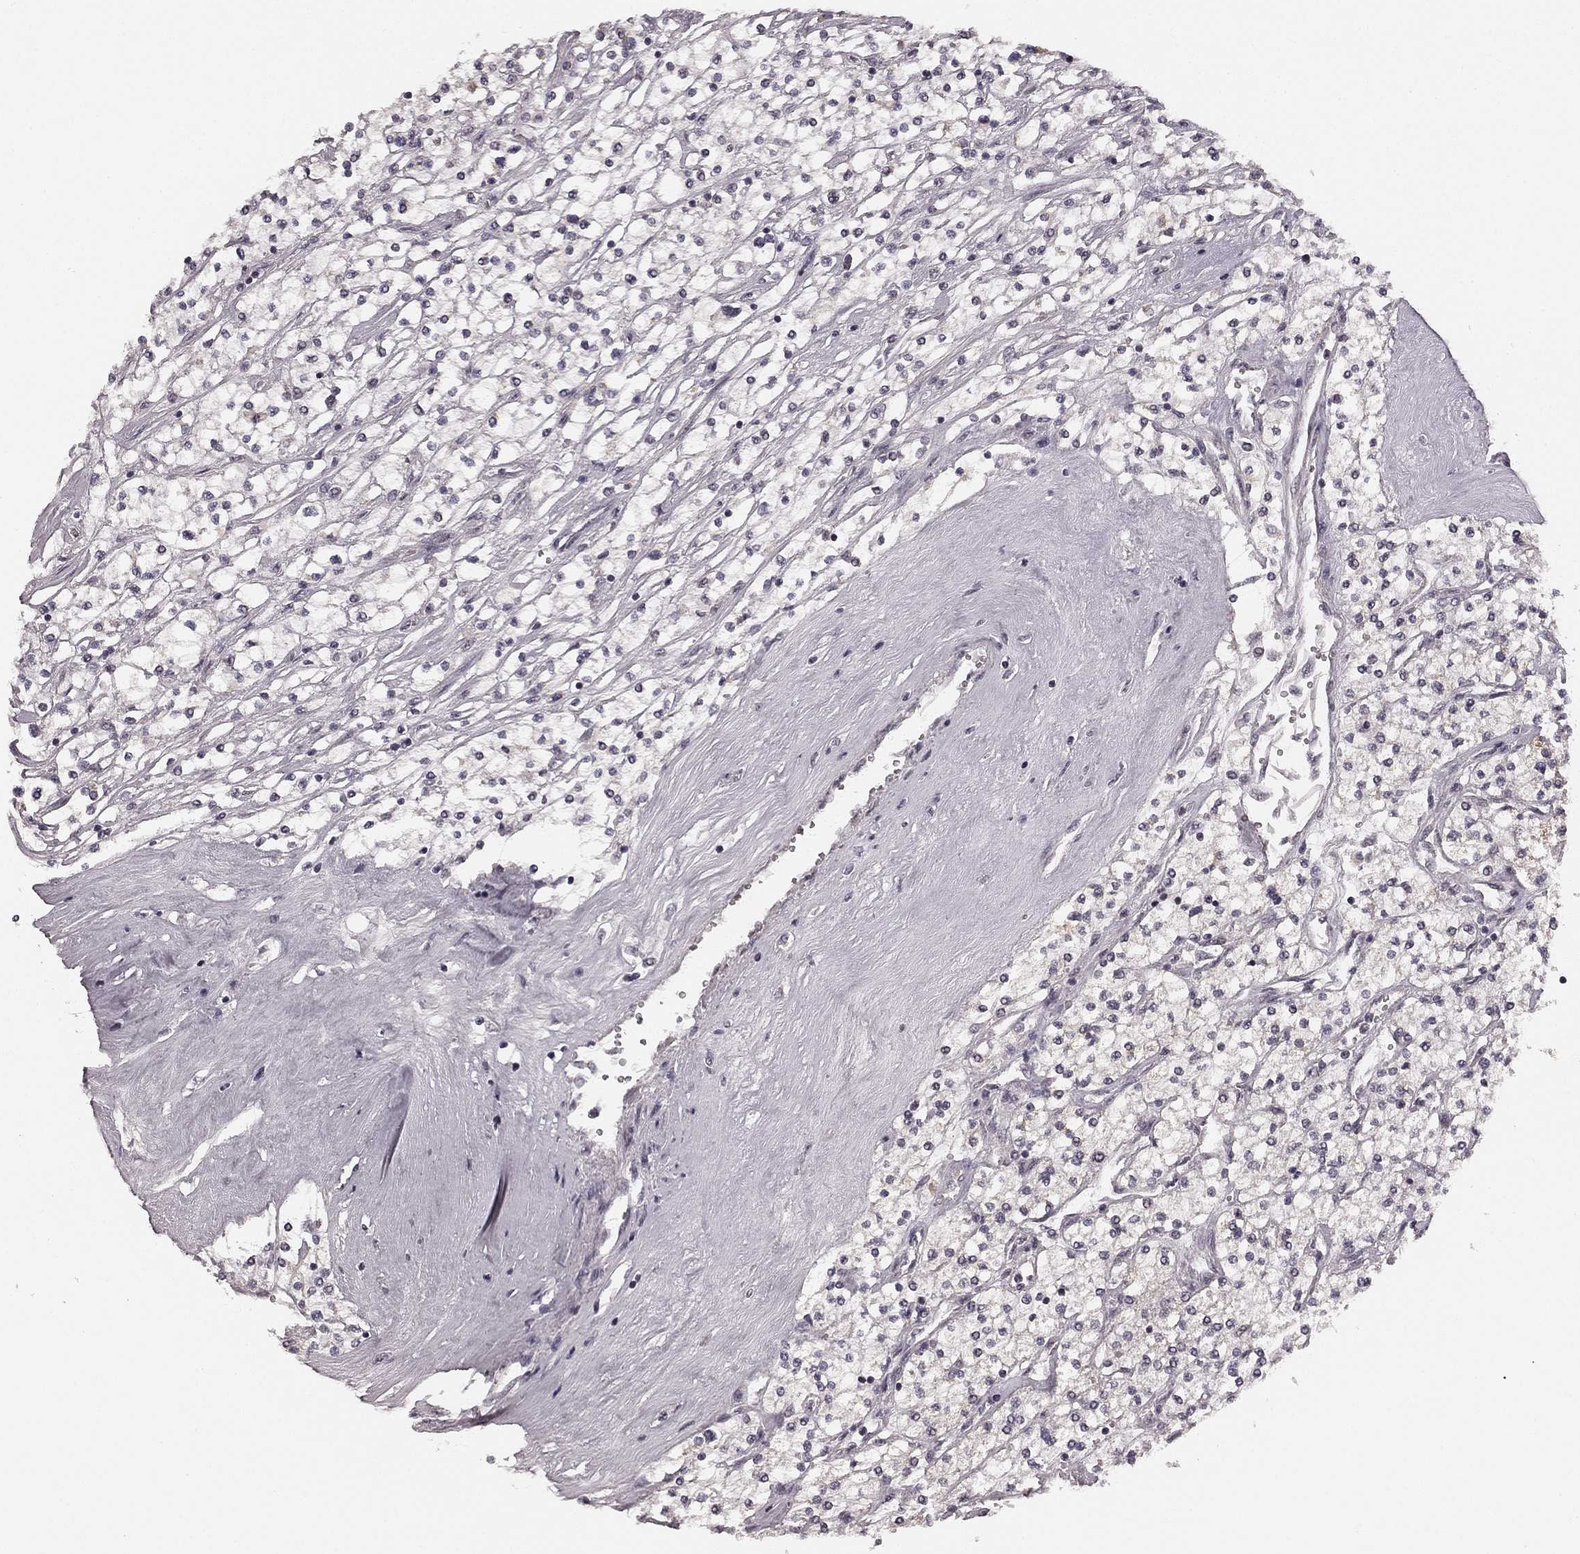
{"staining": {"intensity": "negative", "quantity": "none", "location": "none"}, "tissue": "renal cancer", "cell_type": "Tumor cells", "image_type": "cancer", "snomed": [{"axis": "morphology", "description": "Adenocarcinoma, NOS"}, {"axis": "topography", "description": "Kidney"}], "caption": "Immunohistochemistry micrograph of neoplastic tissue: adenocarcinoma (renal) stained with DAB (3,3'-diaminobenzidine) displays no significant protein positivity in tumor cells.", "gene": "HCN4", "patient": {"sex": "male", "age": 80}}